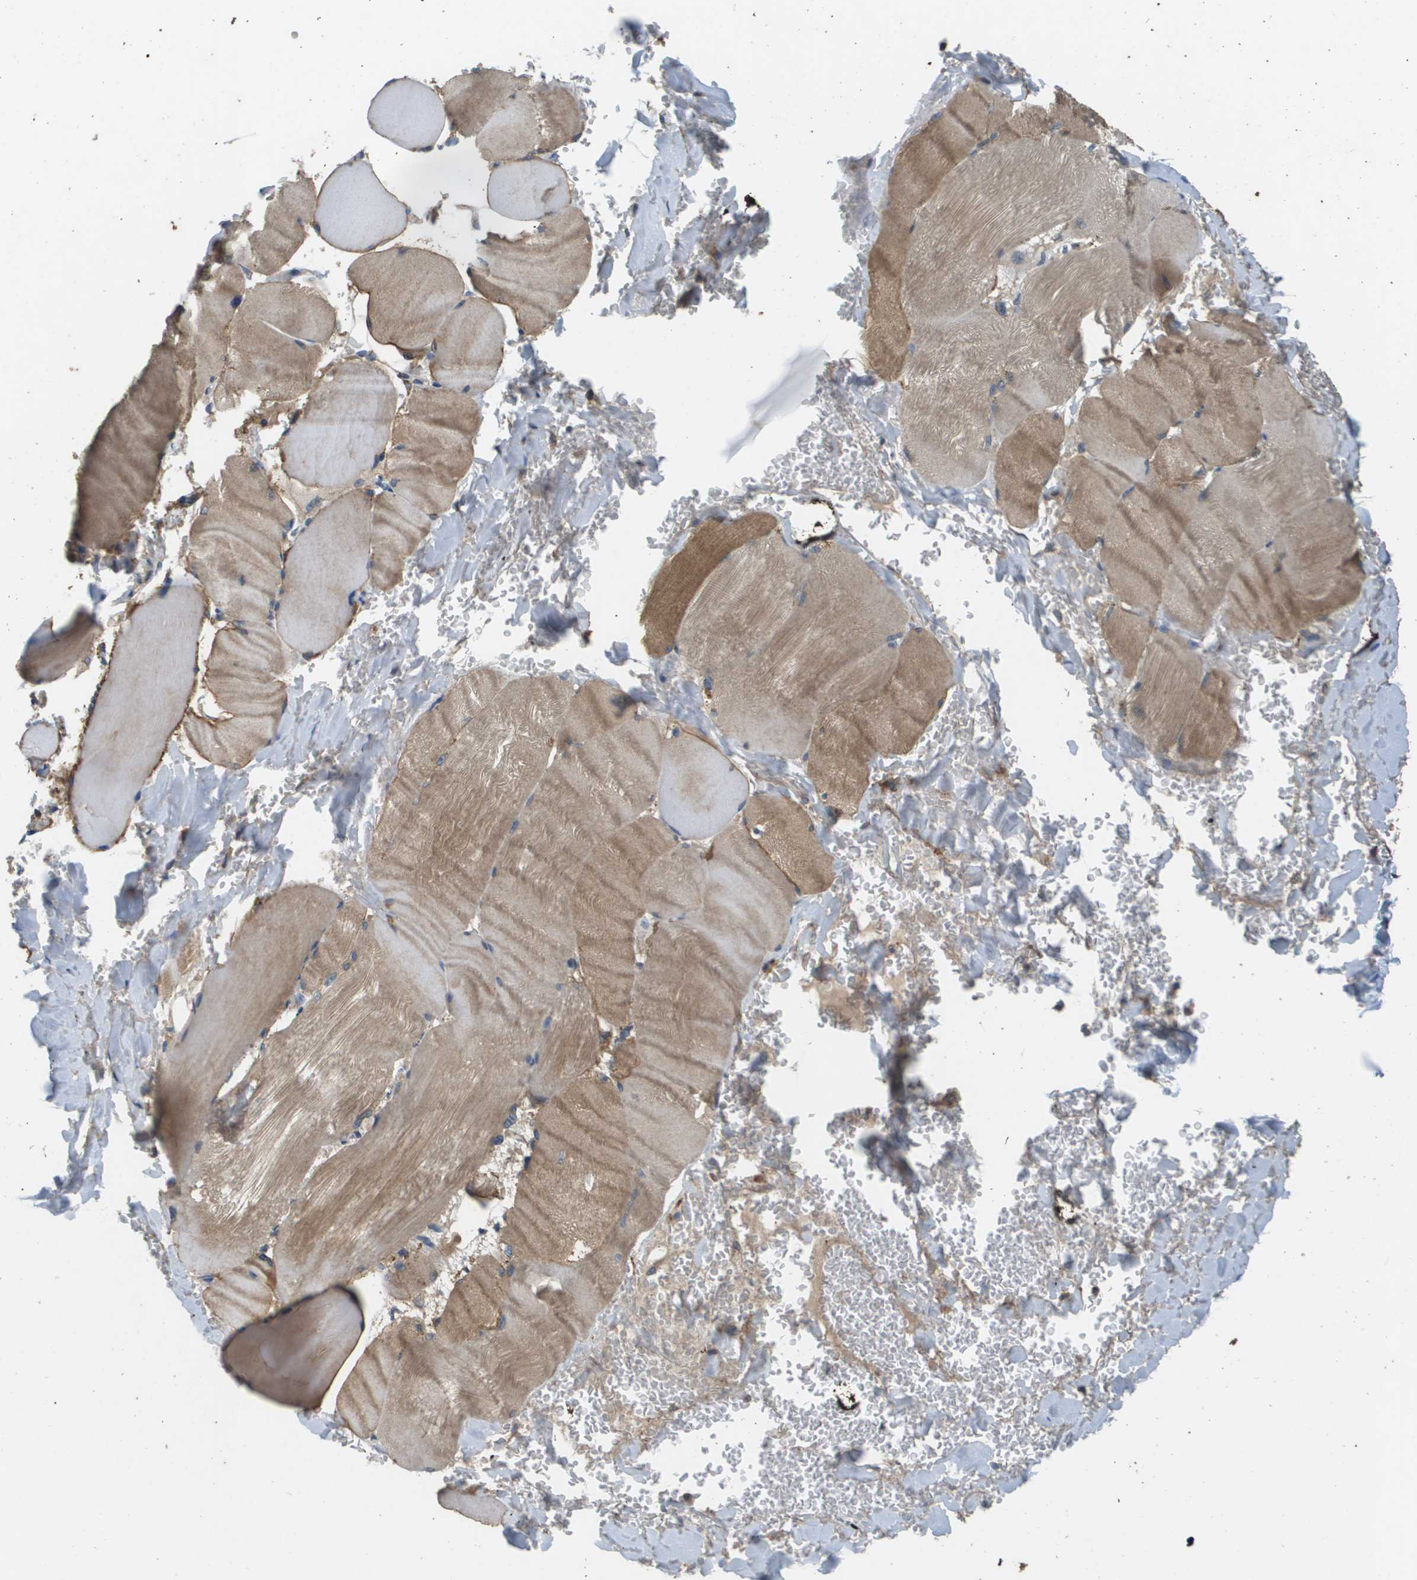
{"staining": {"intensity": "moderate", "quantity": "25%-75%", "location": "cytoplasmic/membranous"}, "tissue": "skeletal muscle", "cell_type": "Myocytes", "image_type": "normal", "snomed": [{"axis": "morphology", "description": "Normal tissue, NOS"}, {"axis": "topography", "description": "Skin"}, {"axis": "topography", "description": "Skeletal muscle"}], "caption": "Immunohistochemistry of unremarkable skeletal muscle shows medium levels of moderate cytoplasmic/membranous expression in about 25%-75% of myocytes. (Stains: DAB in brown, nuclei in blue, Microscopy: brightfield microscopy at high magnification).", "gene": "KRT23", "patient": {"sex": "male", "age": 83}}